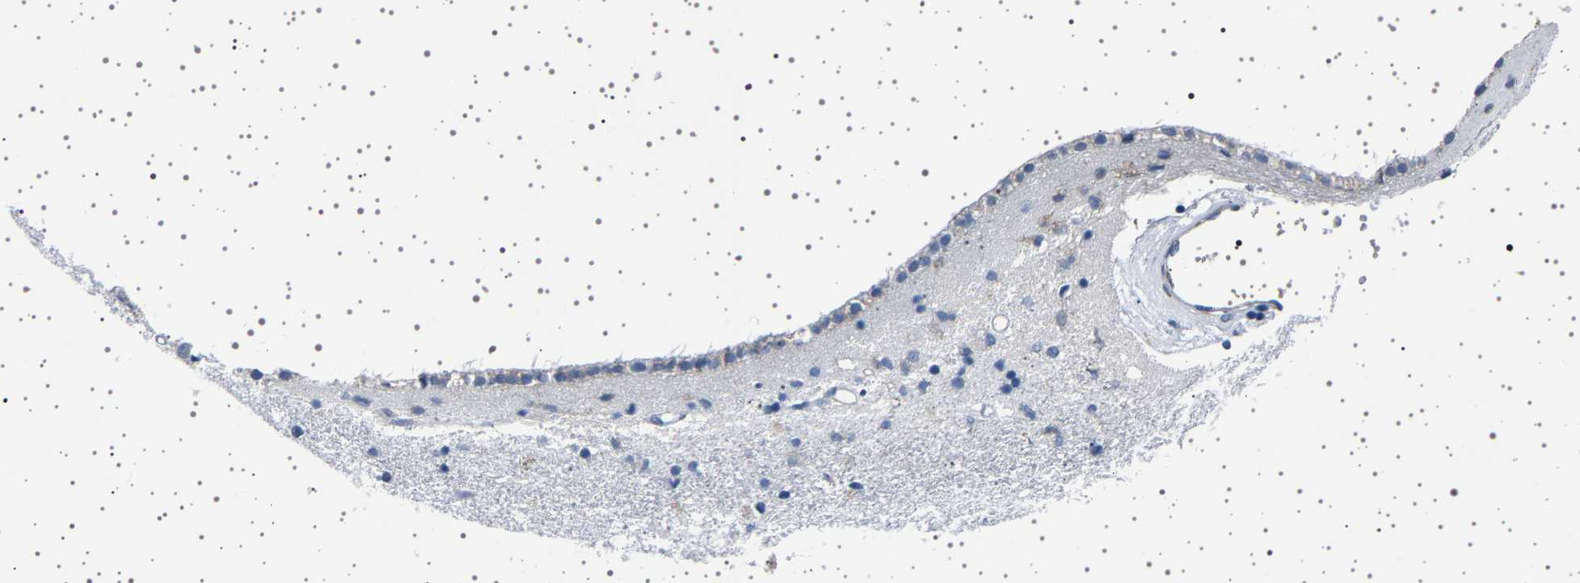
{"staining": {"intensity": "weak", "quantity": "<25%", "location": "cytoplasmic/membranous"}, "tissue": "caudate", "cell_type": "Glial cells", "image_type": "normal", "snomed": [{"axis": "morphology", "description": "Normal tissue, NOS"}, {"axis": "topography", "description": "Lateral ventricle wall"}], "caption": "This is an IHC image of normal caudate. There is no staining in glial cells.", "gene": "FTCD", "patient": {"sex": "male", "age": 45}}